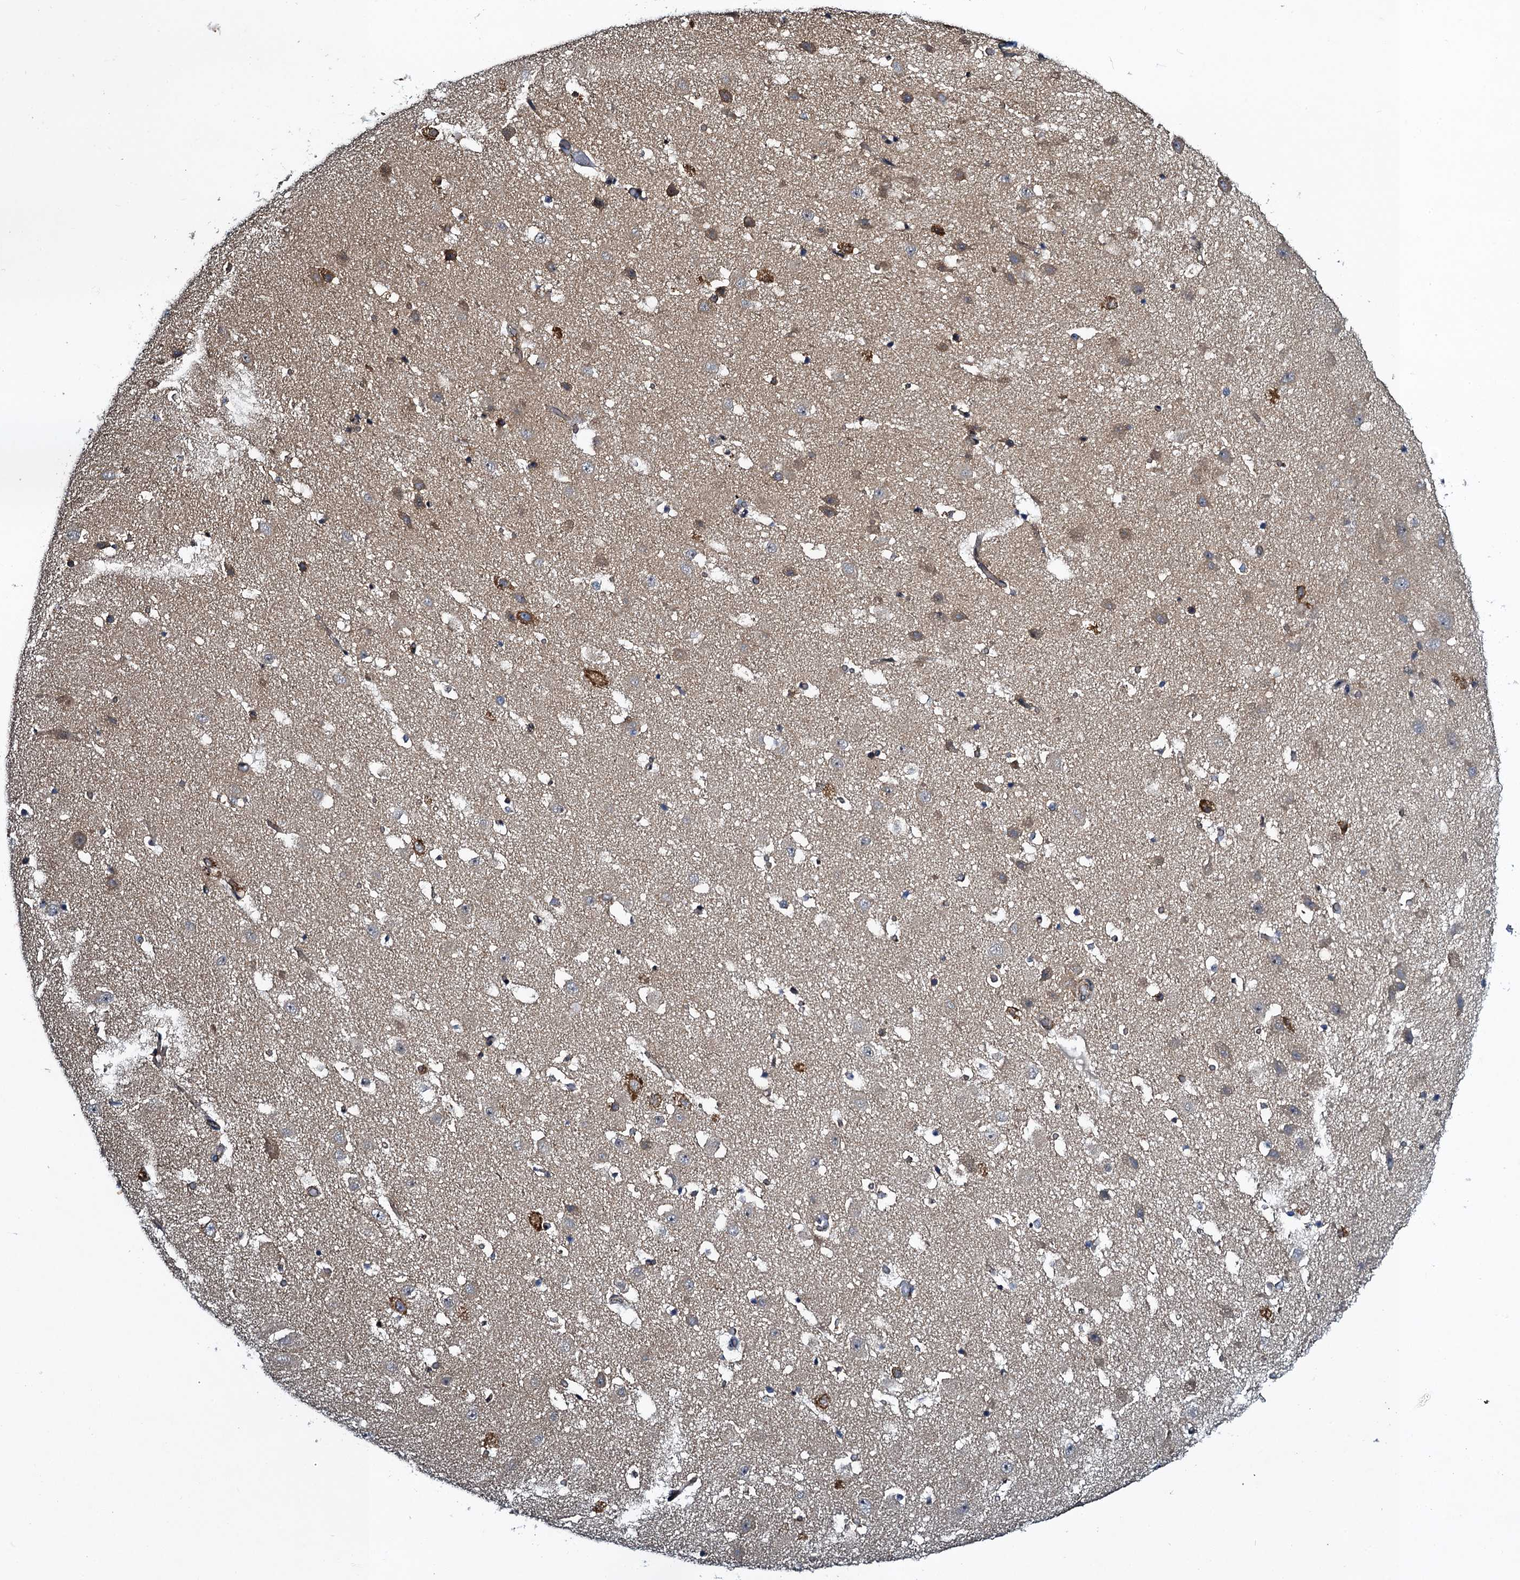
{"staining": {"intensity": "weak", "quantity": "<25%", "location": "cytoplasmic/membranous"}, "tissue": "hippocampus", "cell_type": "Glial cells", "image_type": "normal", "snomed": [{"axis": "morphology", "description": "Normal tissue, NOS"}, {"axis": "topography", "description": "Hippocampus"}], "caption": "Glial cells are negative for protein expression in unremarkable human hippocampus. The staining was performed using DAB to visualize the protein expression in brown, while the nuclei were stained in blue with hematoxylin (Magnification: 20x).", "gene": "MDM1", "patient": {"sex": "female", "age": 52}}